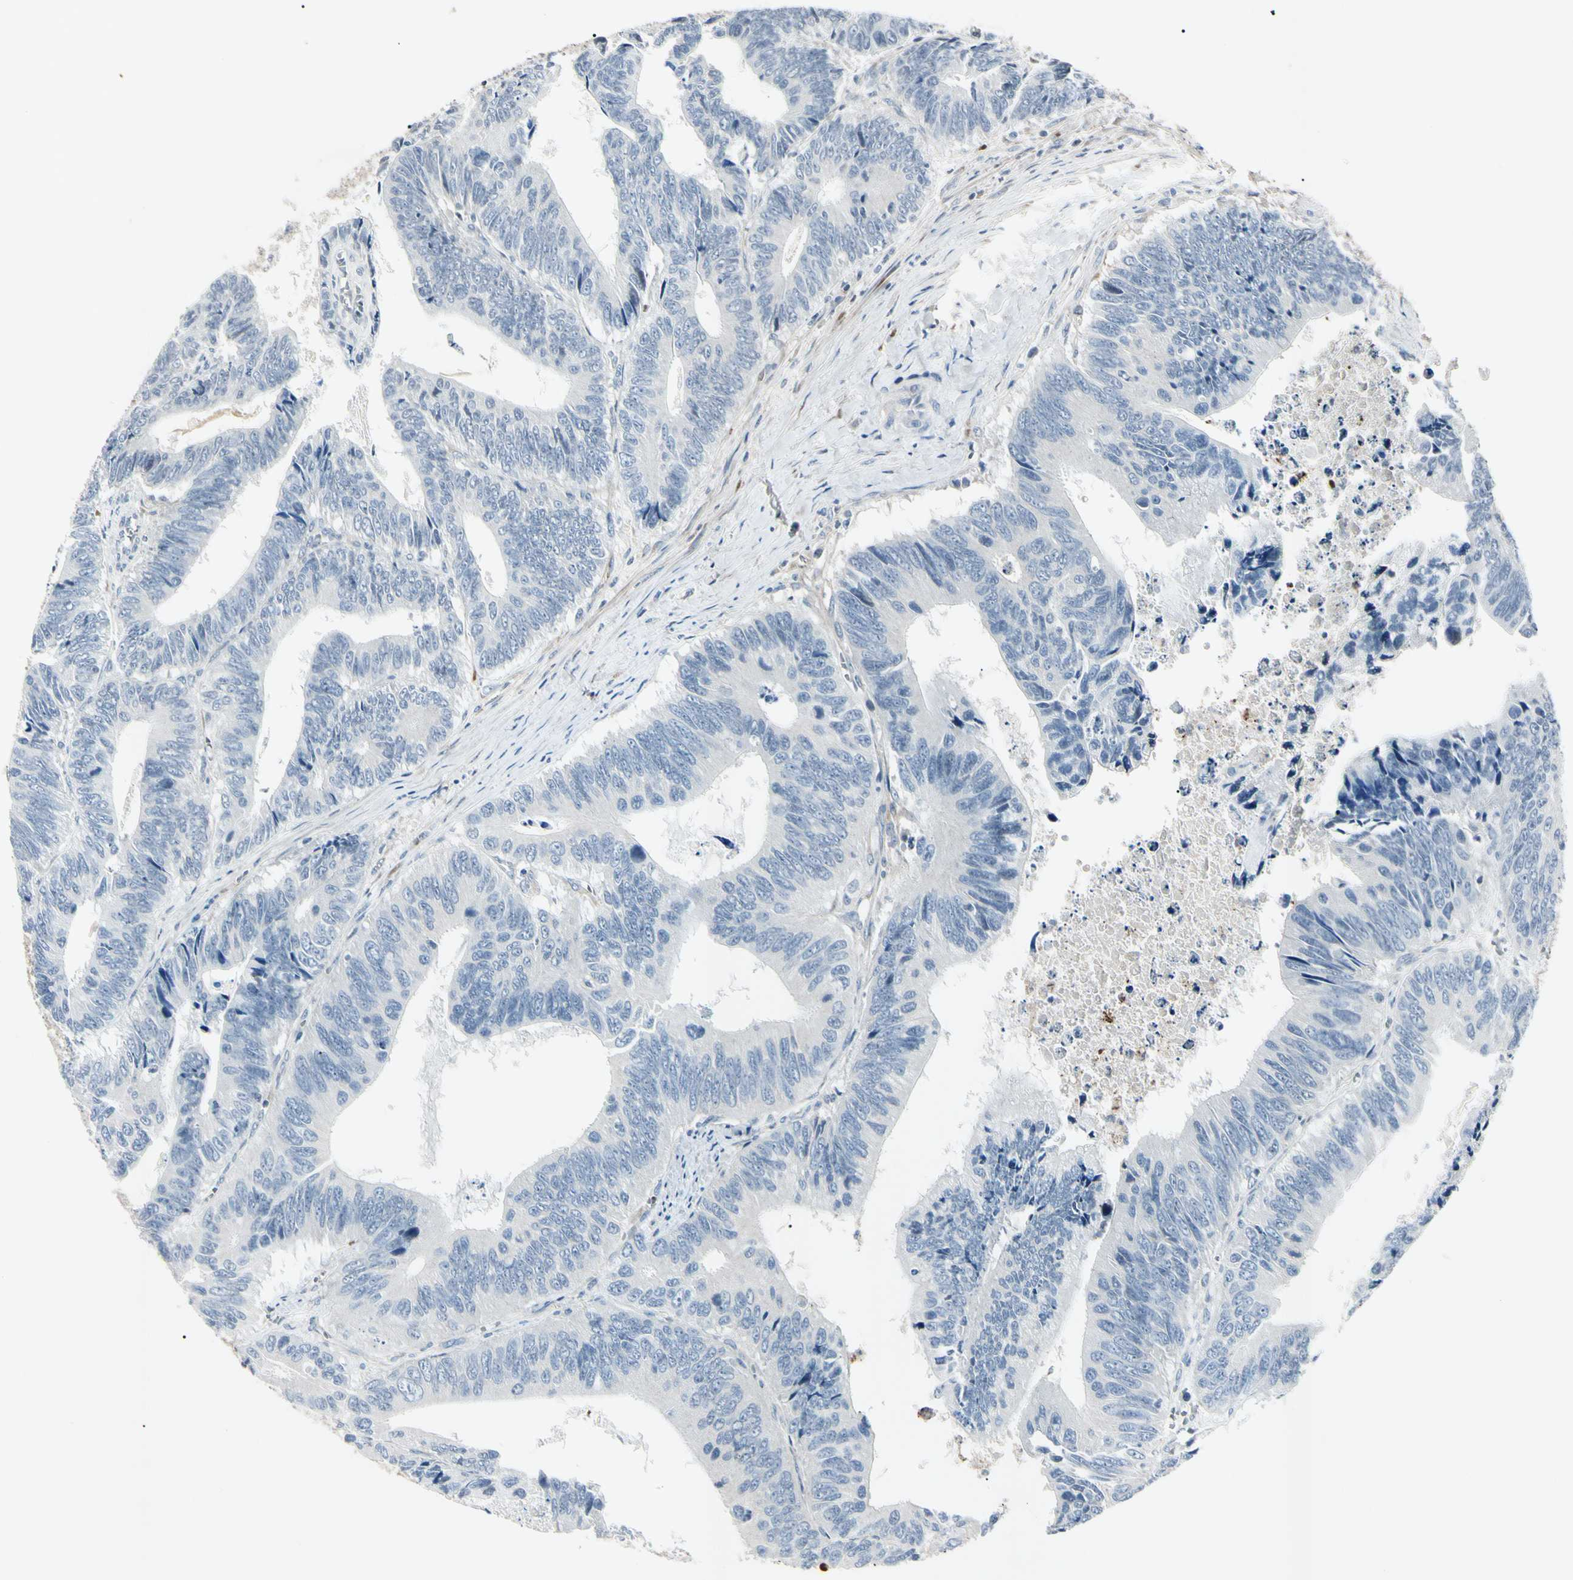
{"staining": {"intensity": "negative", "quantity": "none", "location": "none"}, "tissue": "colorectal cancer", "cell_type": "Tumor cells", "image_type": "cancer", "snomed": [{"axis": "morphology", "description": "Adenocarcinoma, NOS"}, {"axis": "topography", "description": "Colon"}], "caption": "Image shows no protein positivity in tumor cells of colorectal cancer (adenocarcinoma) tissue.", "gene": "AEBP1", "patient": {"sex": "male", "age": 72}}